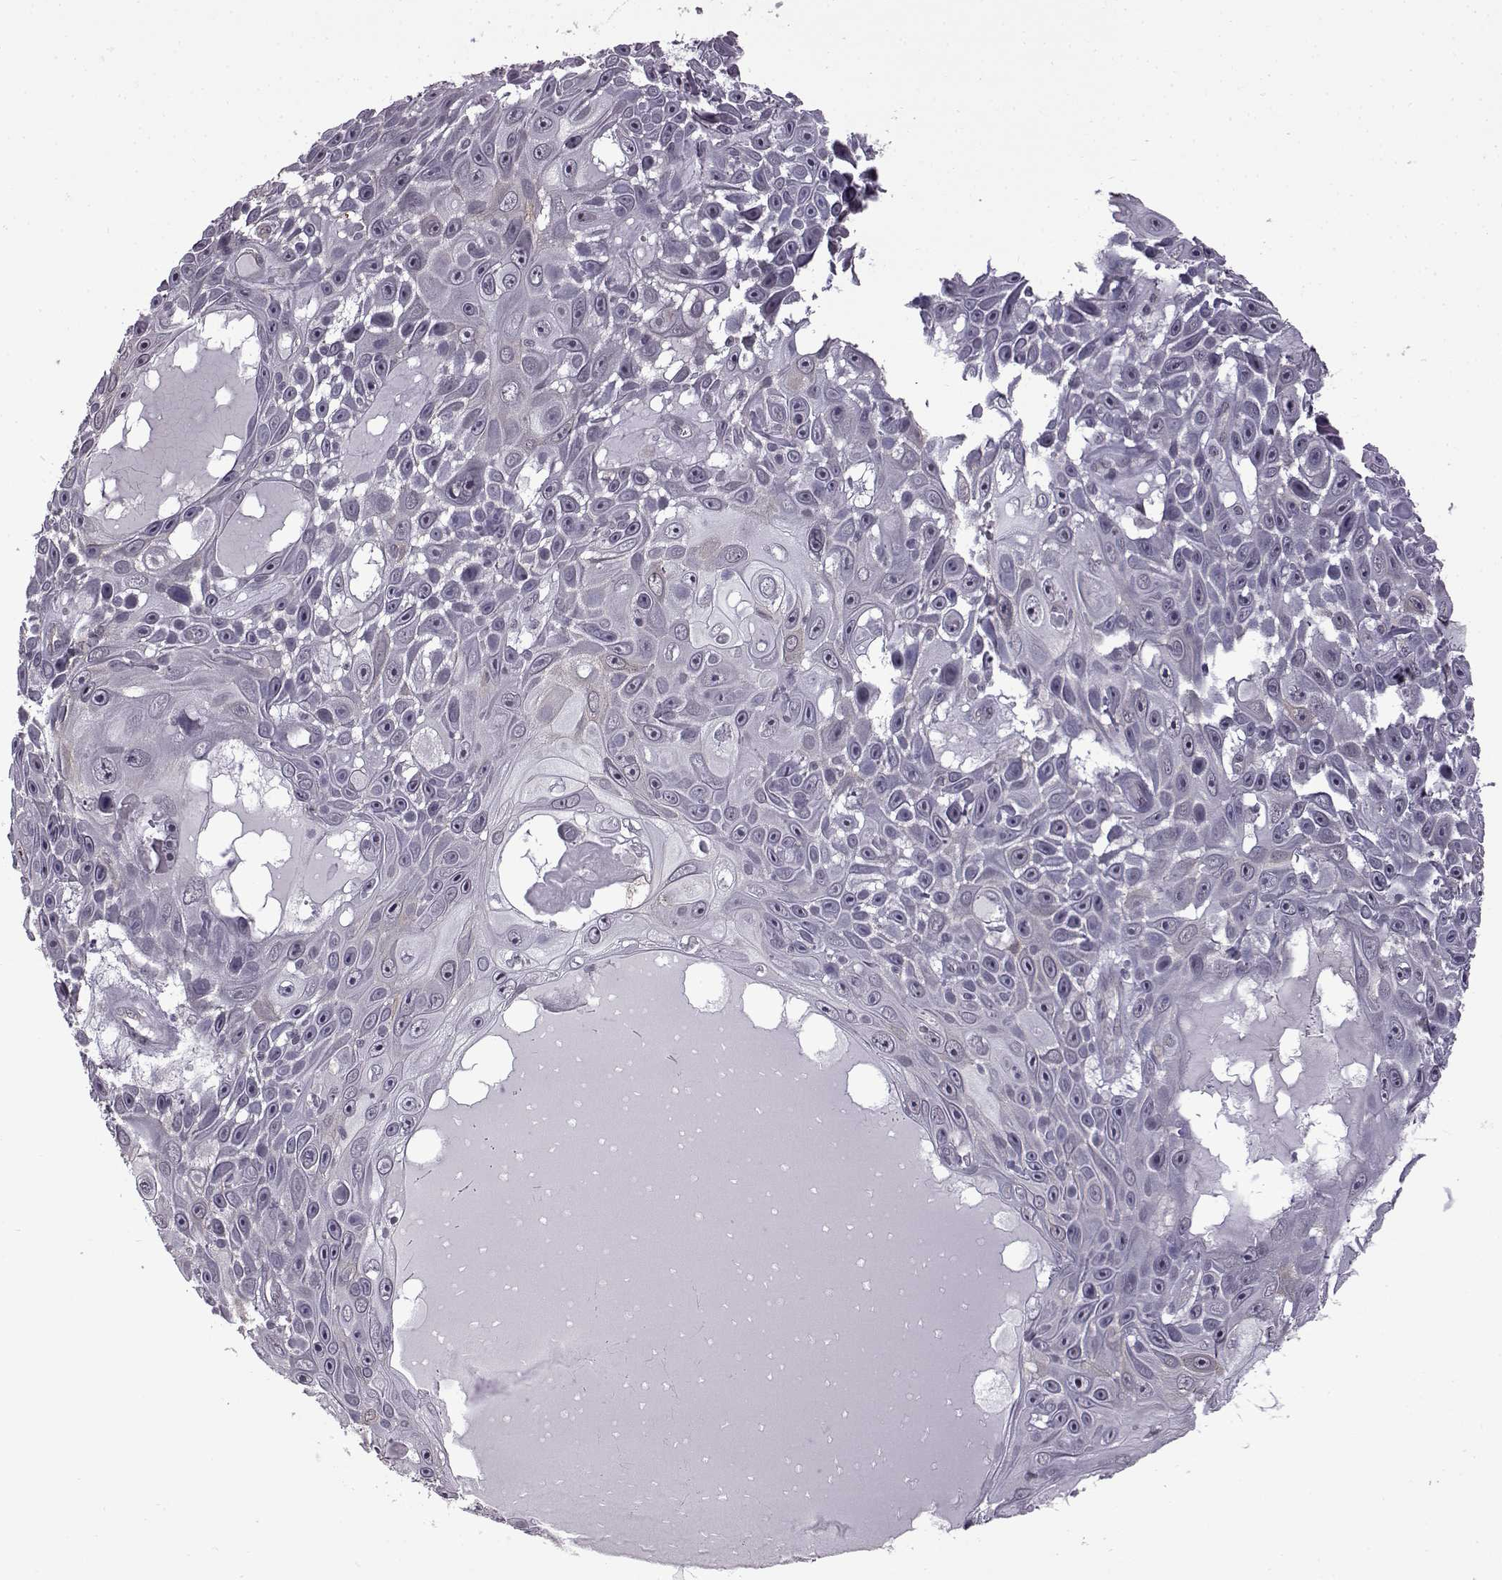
{"staining": {"intensity": "negative", "quantity": "none", "location": "none"}, "tissue": "skin cancer", "cell_type": "Tumor cells", "image_type": "cancer", "snomed": [{"axis": "morphology", "description": "Squamous cell carcinoma, NOS"}, {"axis": "topography", "description": "Skin"}], "caption": "The immunohistochemistry micrograph has no significant staining in tumor cells of skin squamous cell carcinoma tissue.", "gene": "SYNPO2", "patient": {"sex": "male", "age": 82}}